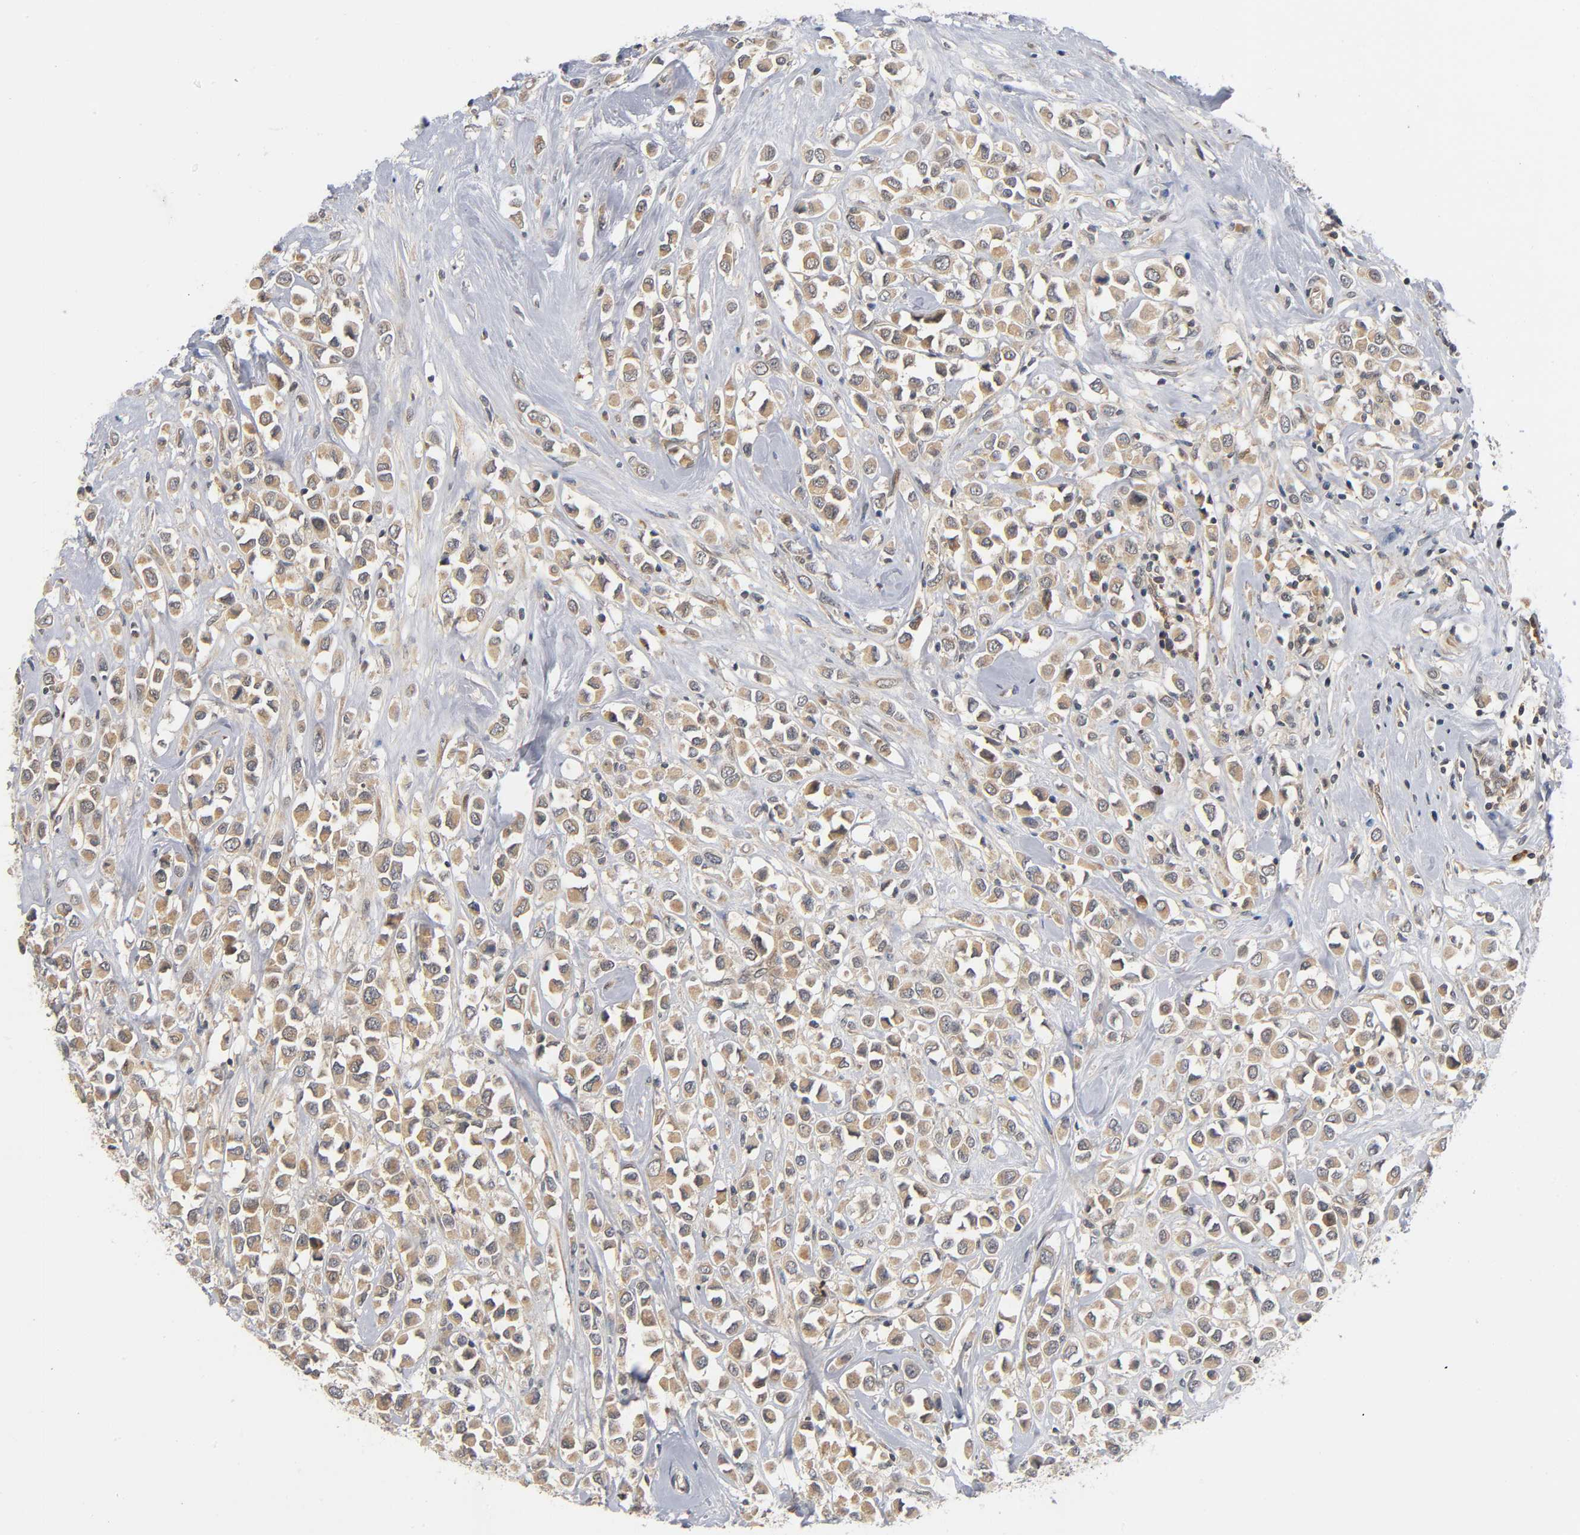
{"staining": {"intensity": "moderate", "quantity": ">75%", "location": "cytoplasmic/membranous"}, "tissue": "breast cancer", "cell_type": "Tumor cells", "image_type": "cancer", "snomed": [{"axis": "morphology", "description": "Duct carcinoma"}, {"axis": "topography", "description": "Breast"}], "caption": "A medium amount of moderate cytoplasmic/membranous positivity is seen in approximately >75% of tumor cells in breast cancer tissue. The staining was performed using DAB (3,3'-diaminobenzidine) to visualize the protein expression in brown, while the nuclei were stained in blue with hematoxylin (Magnification: 20x).", "gene": "MAPK8", "patient": {"sex": "female", "age": 61}}